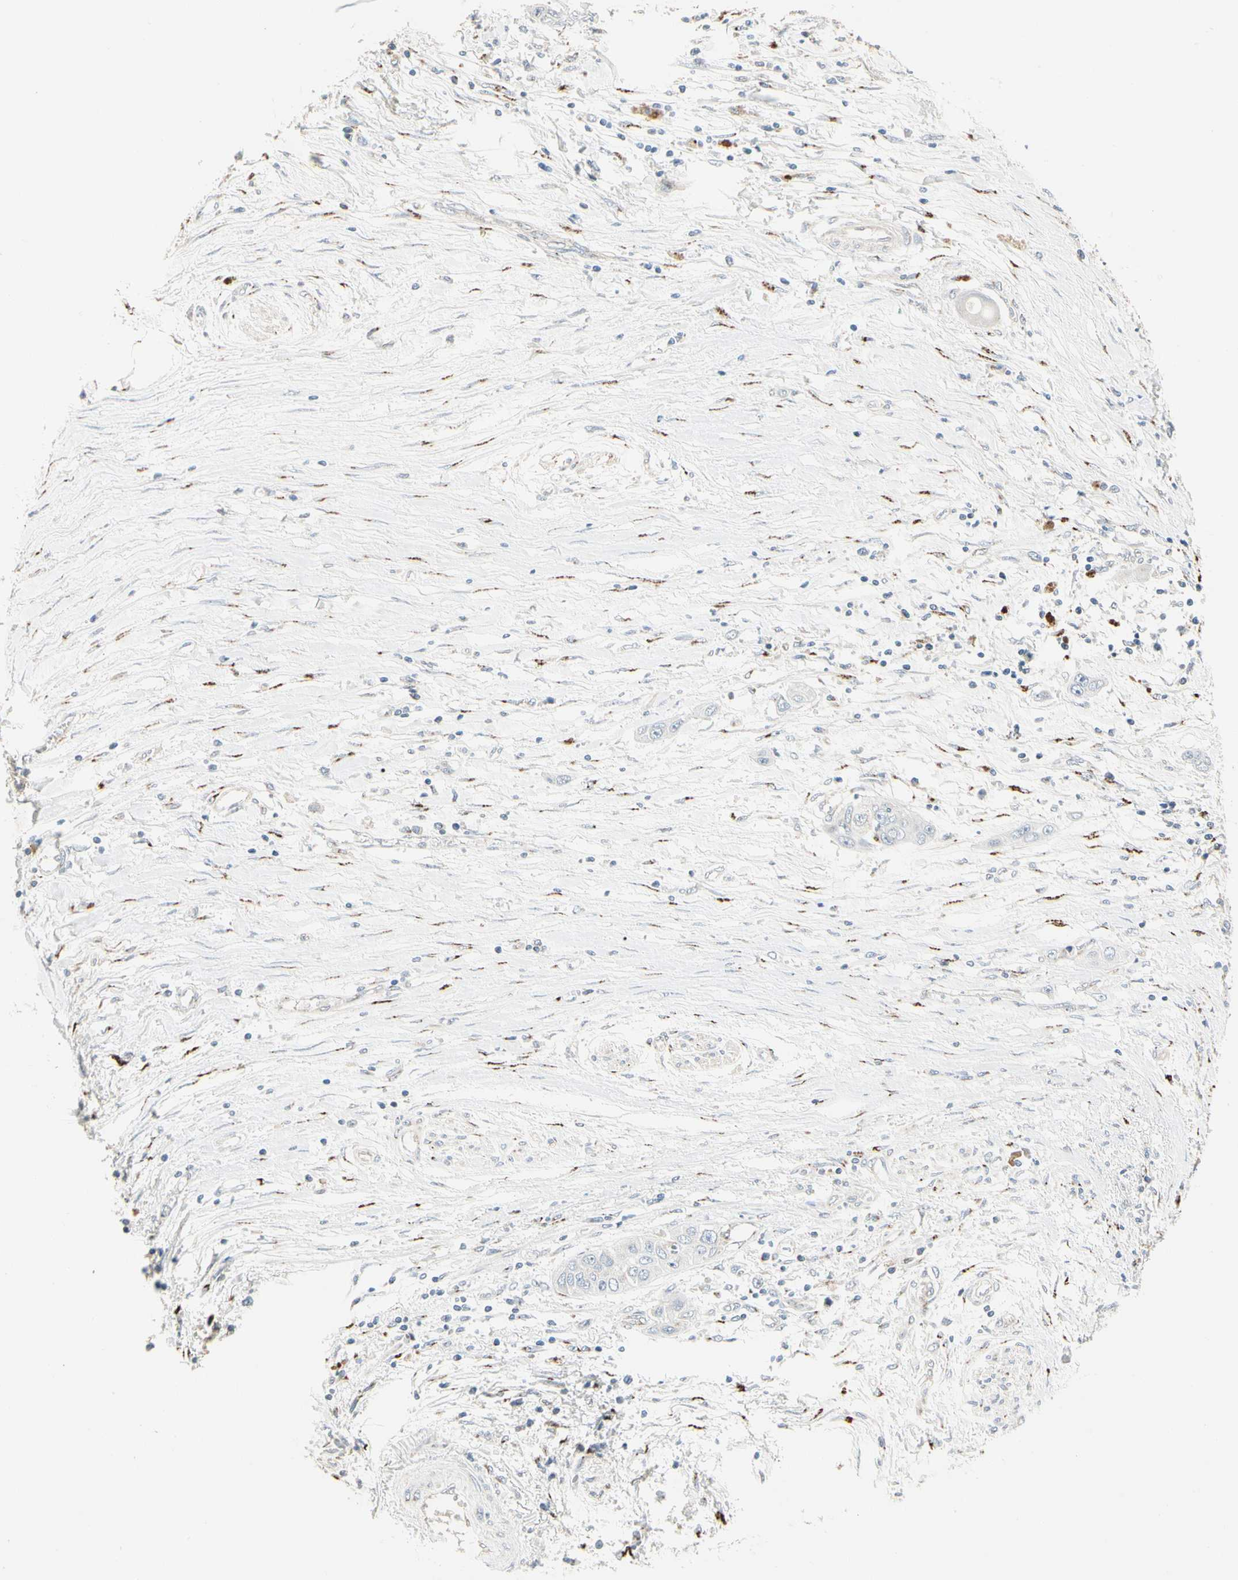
{"staining": {"intensity": "negative", "quantity": "none", "location": "none"}, "tissue": "pancreatic cancer", "cell_type": "Tumor cells", "image_type": "cancer", "snomed": [{"axis": "morphology", "description": "Adenocarcinoma, NOS"}, {"axis": "topography", "description": "Pancreas"}], "caption": "The IHC photomicrograph has no significant positivity in tumor cells of adenocarcinoma (pancreatic) tissue.", "gene": "ABCA3", "patient": {"sex": "female", "age": 70}}